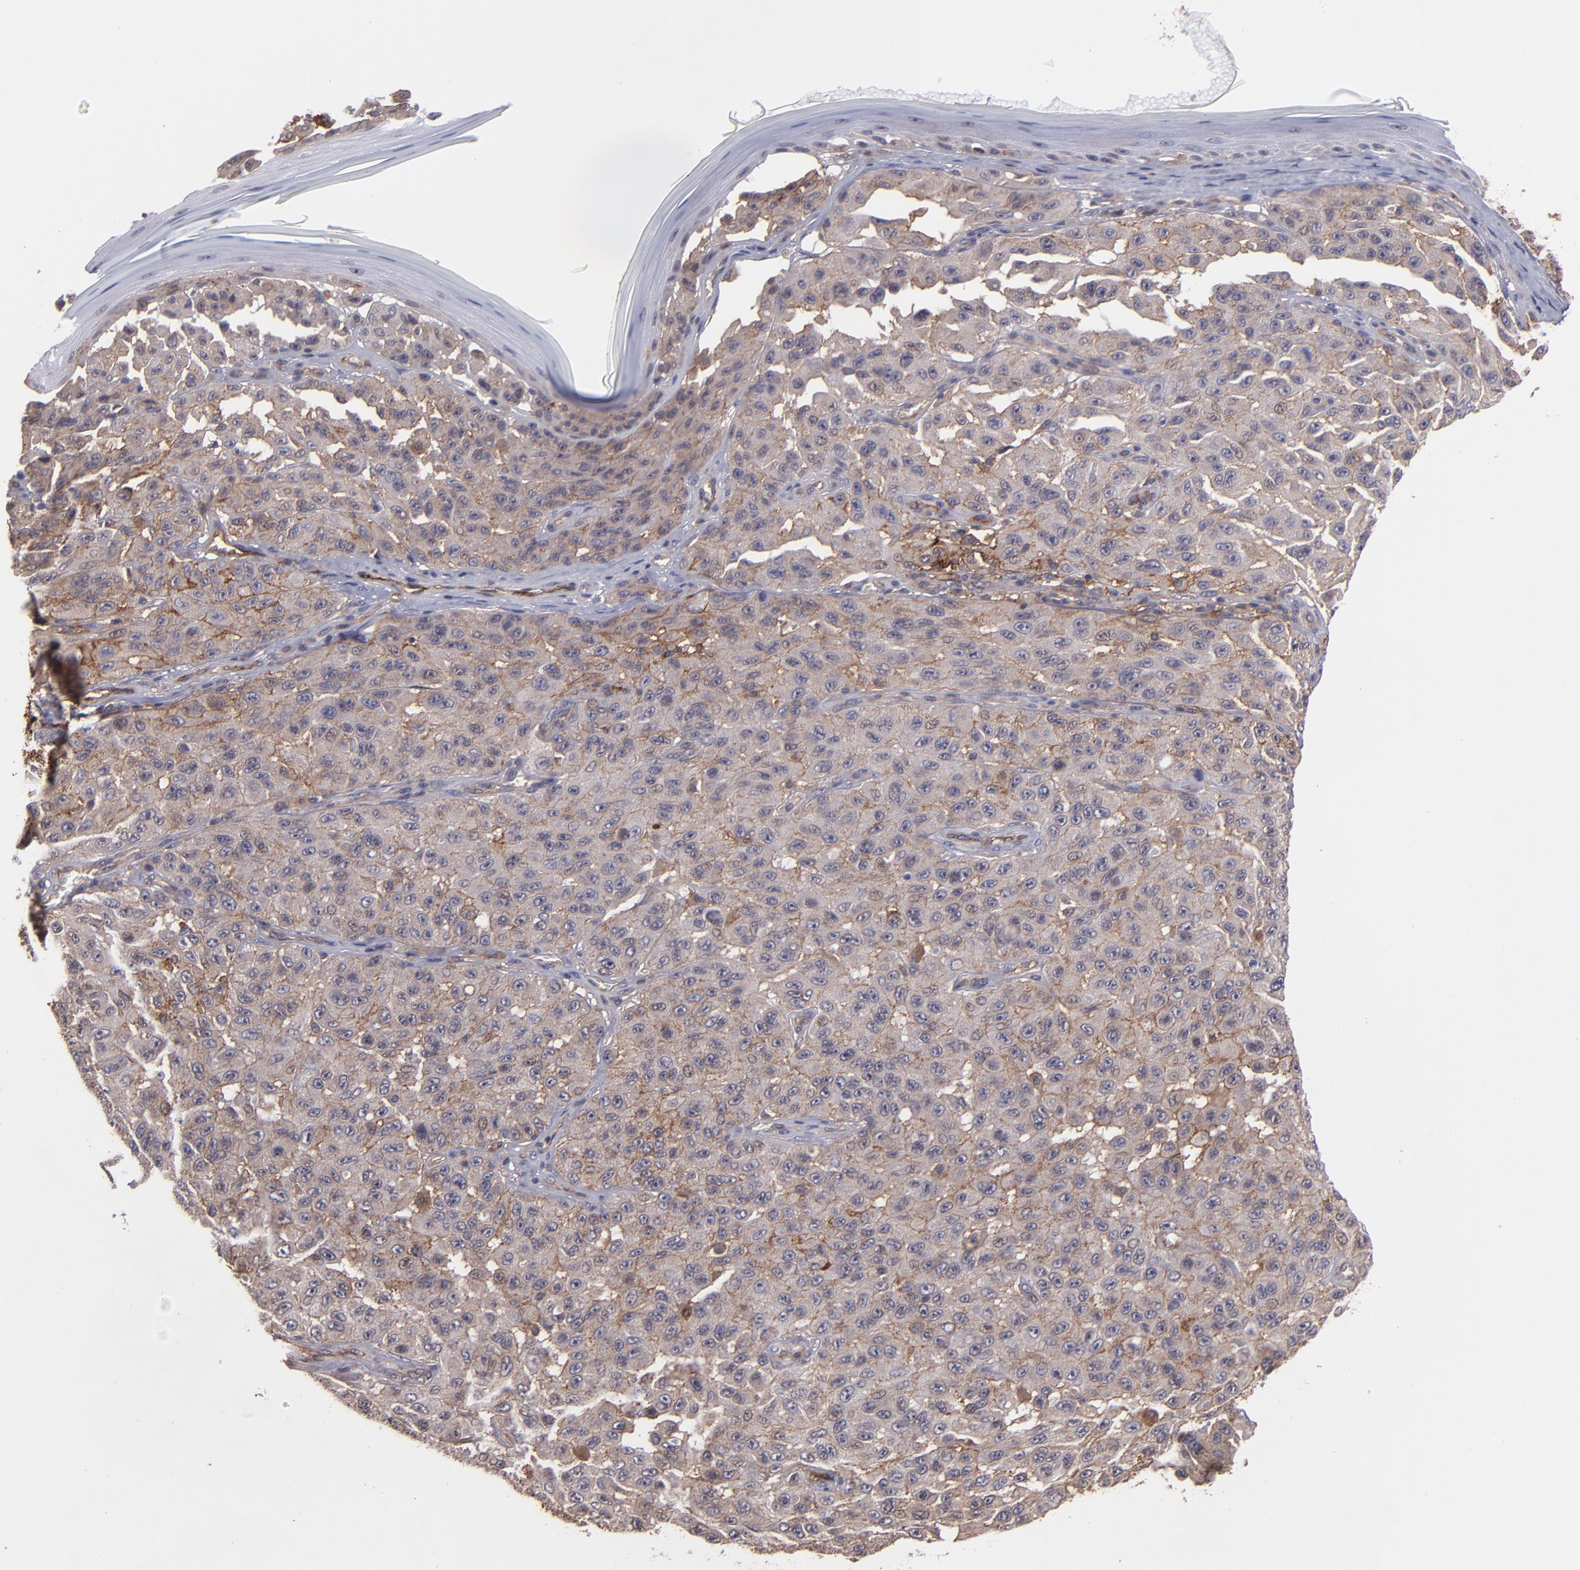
{"staining": {"intensity": "weak", "quantity": ">75%", "location": "cytoplasmic/membranous"}, "tissue": "melanoma", "cell_type": "Tumor cells", "image_type": "cancer", "snomed": [{"axis": "morphology", "description": "Malignant melanoma, NOS"}, {"axis": "topography", "description": "Skin"}], "caption": "Weak cytoplasmic/membranous protein staining is seen in approximately >75% of tumor cells in melanoma.", "gene": "ICAM1", "patient": {"sex": "male", "age": 30}}